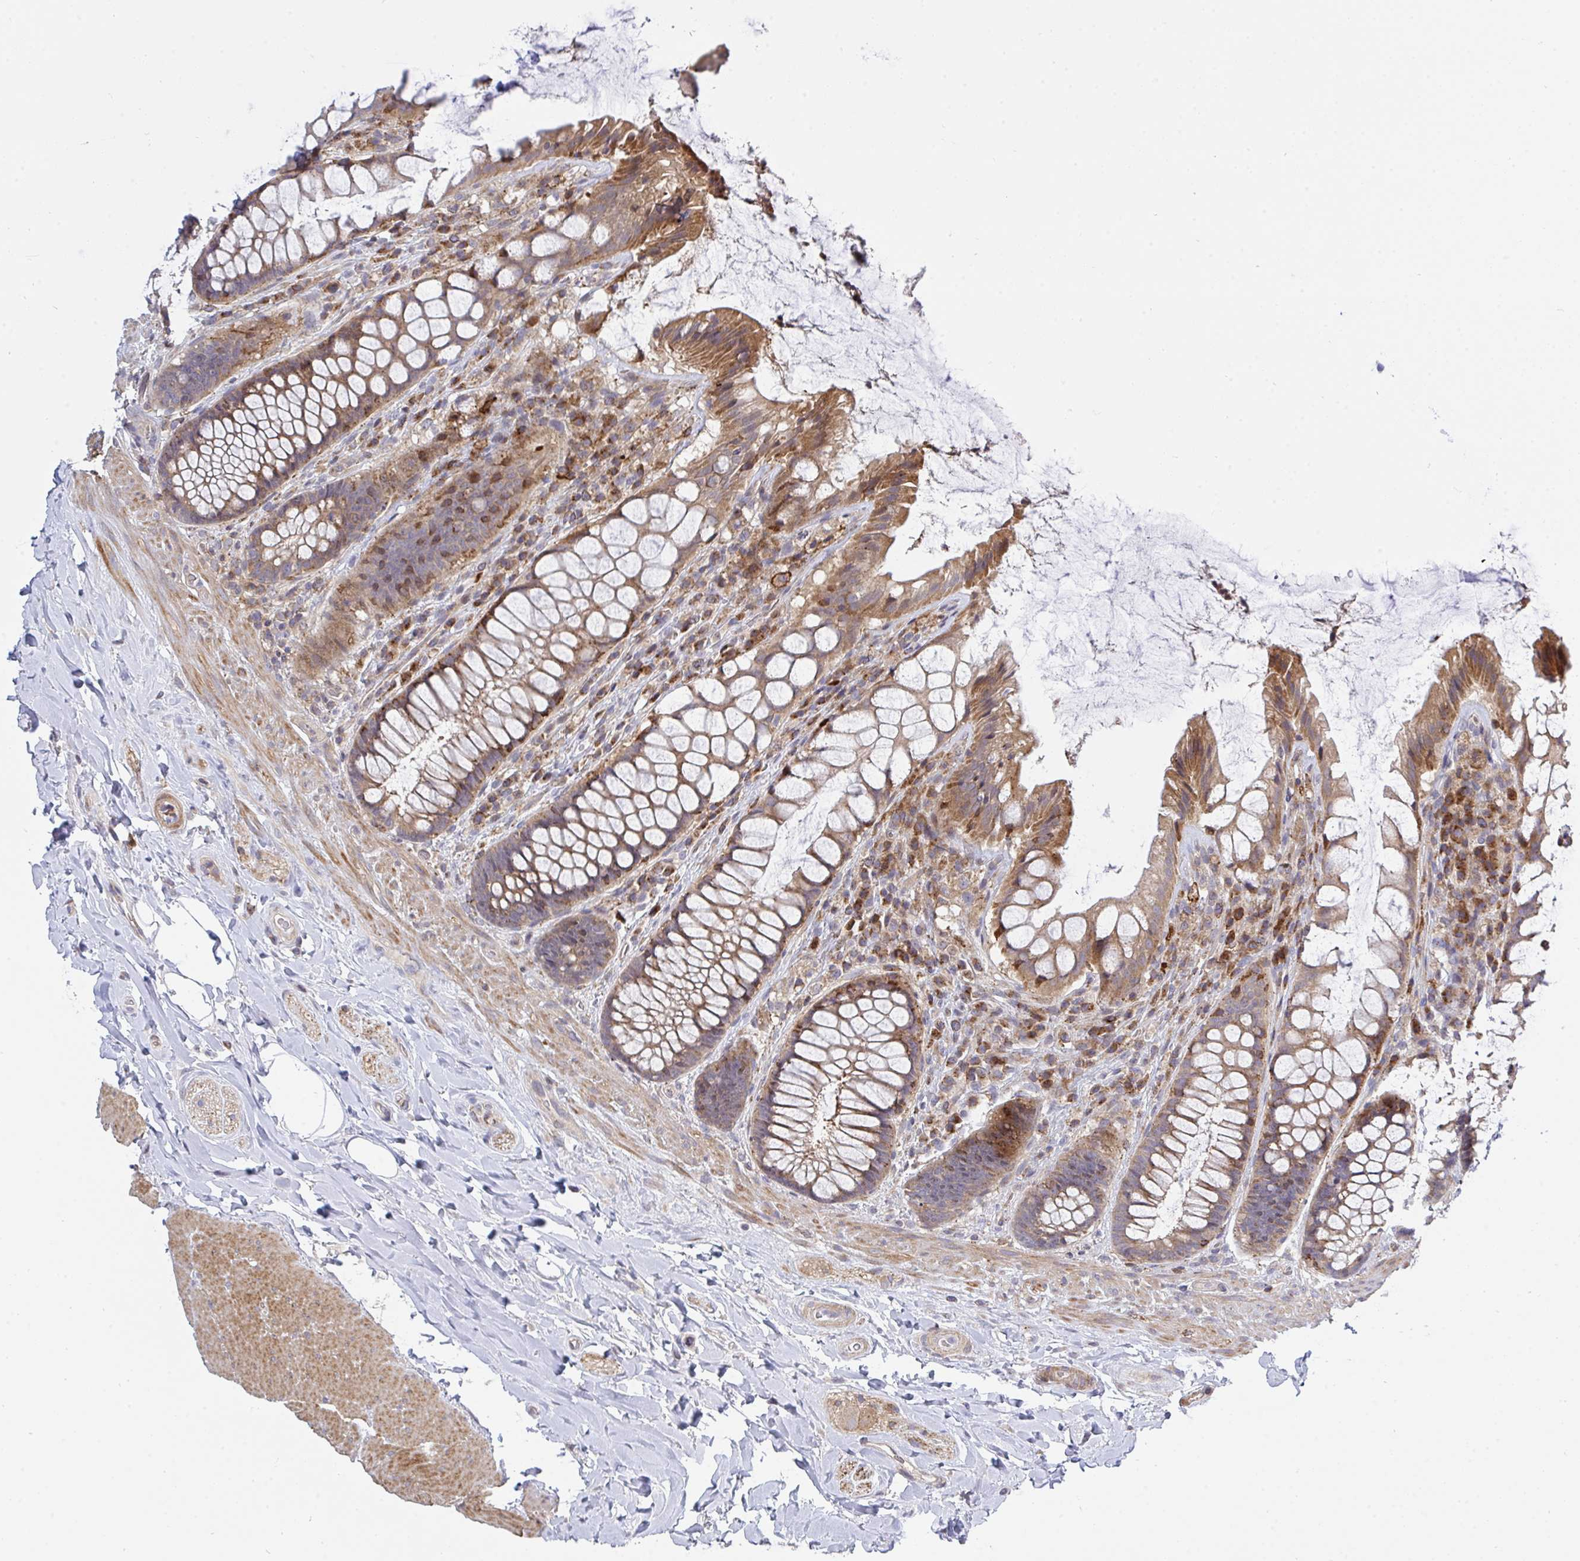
{"staining": {"intensity": "moderate", "quantity": ">75%", "location": "cytoplasmic/membranous"}, "tissue": "rectum", "cell_type": "Glandular cells", "image_type": "normal", "snomed": [{"axis": "morphology", "description": "Normal tissue, NOS"}, {"axis": "topography", "description": "Rectum"}], "caption": "About >75% of glandular cells in normal rectum demonstrate moderate cytoplasmic/membranous protein staining as visualized by brown immunohistochemical staining.", "gene": "FRMD3", "patient": {"sex": "female", "age": 58}}